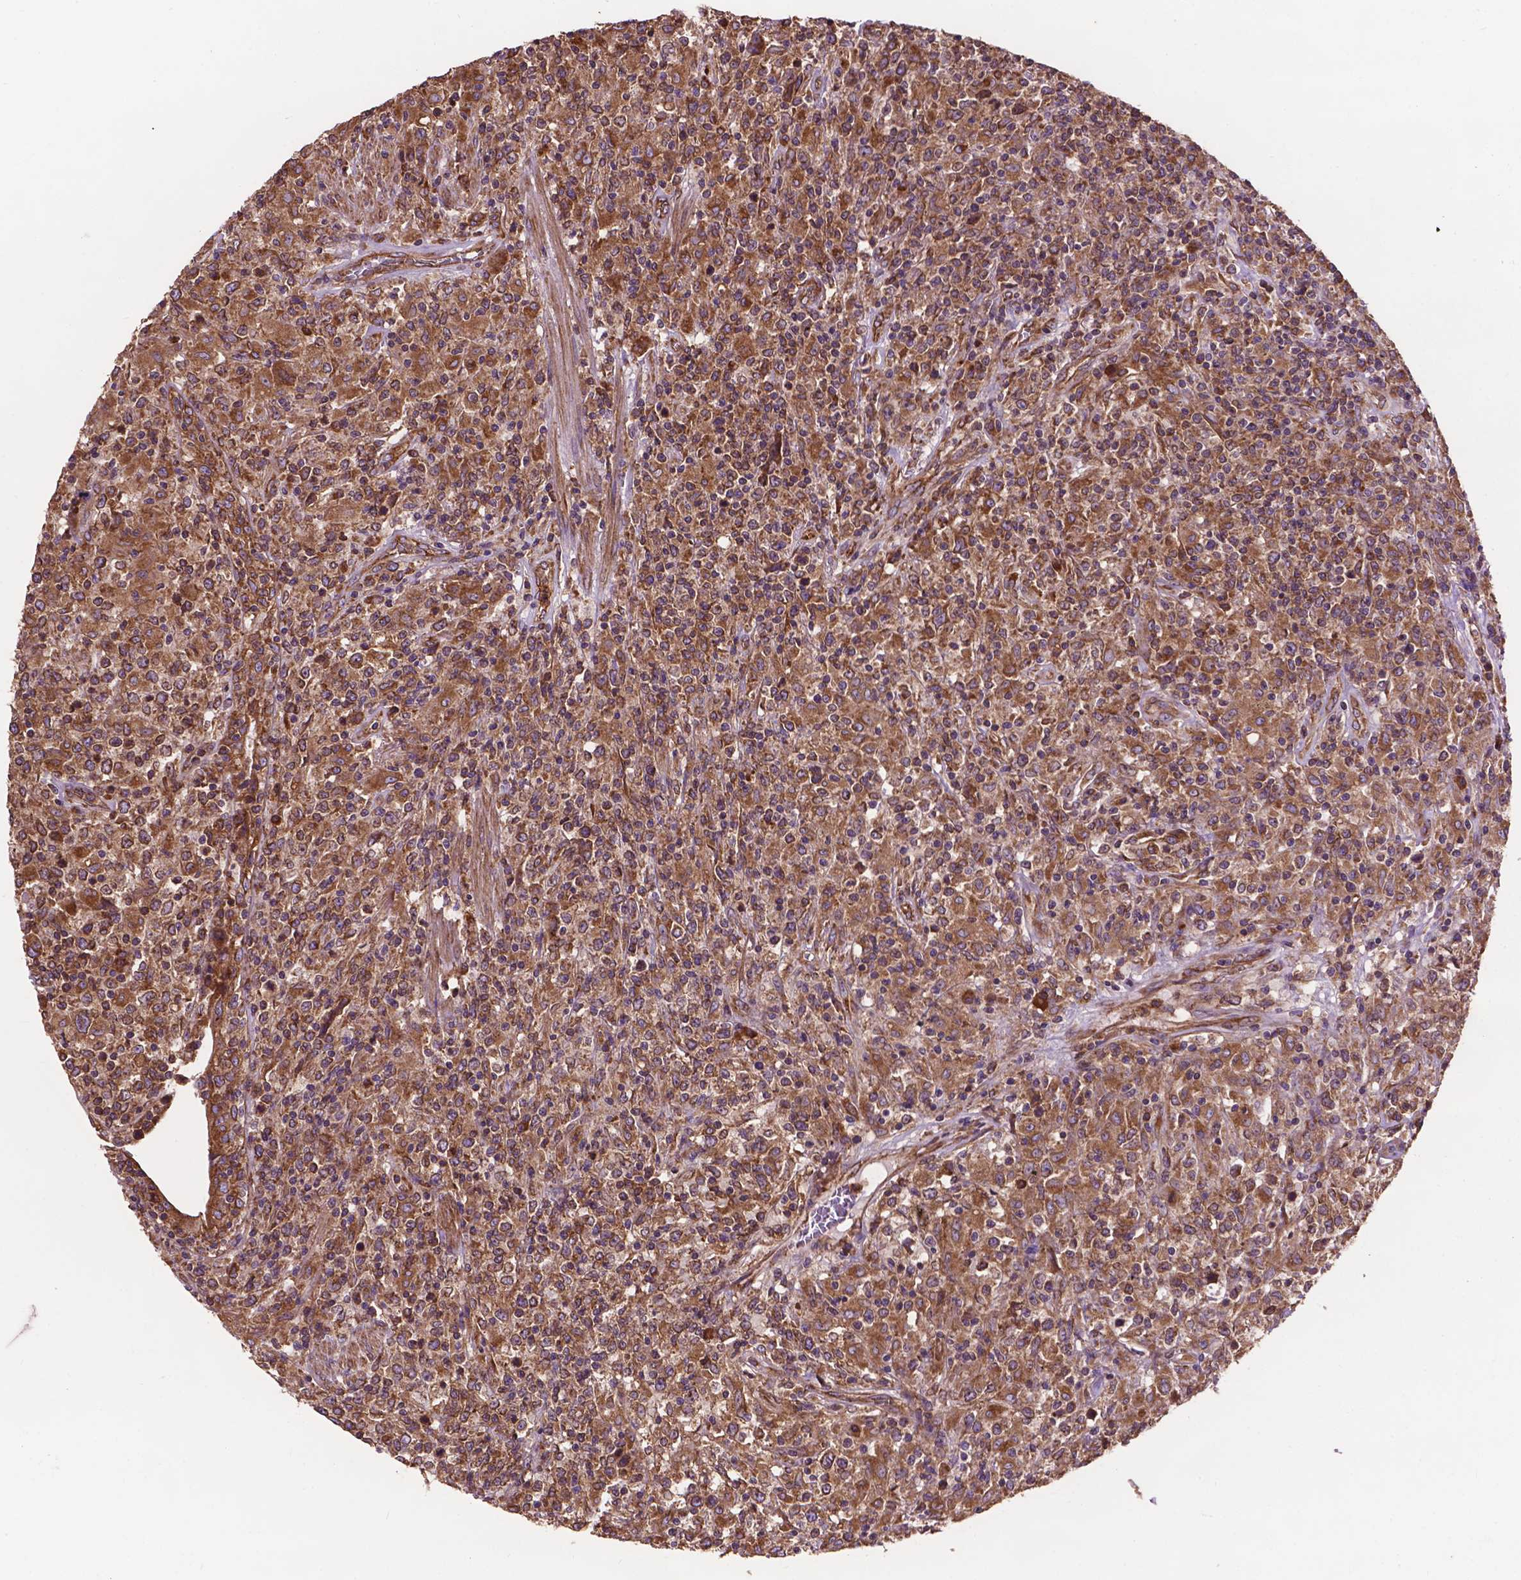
{"staining": {"intensity": "moderate", "quantity": ">75%", "location": "cytoplasmic/membranous"}, "tissue": "lymphoma", "cell_type": "Tumor cells", "image_type": "cancer", "snomed": [{"axis": "morphology", "description": "Malignant lymphoma, non-Hodgkin's type, High grade"}, {"axis": "topography", "description": "Lung"}], "caption": "DAB immunohistochemical staining of lymphoma displays moderate cytoplasmic/membranous protein expression in approximately >75% of tumor cells. (Brightfield microscopy of DAB IHC at high magnification).", "gene": "CCDC71L", "patient": {"sex": "male", "age": 79}}